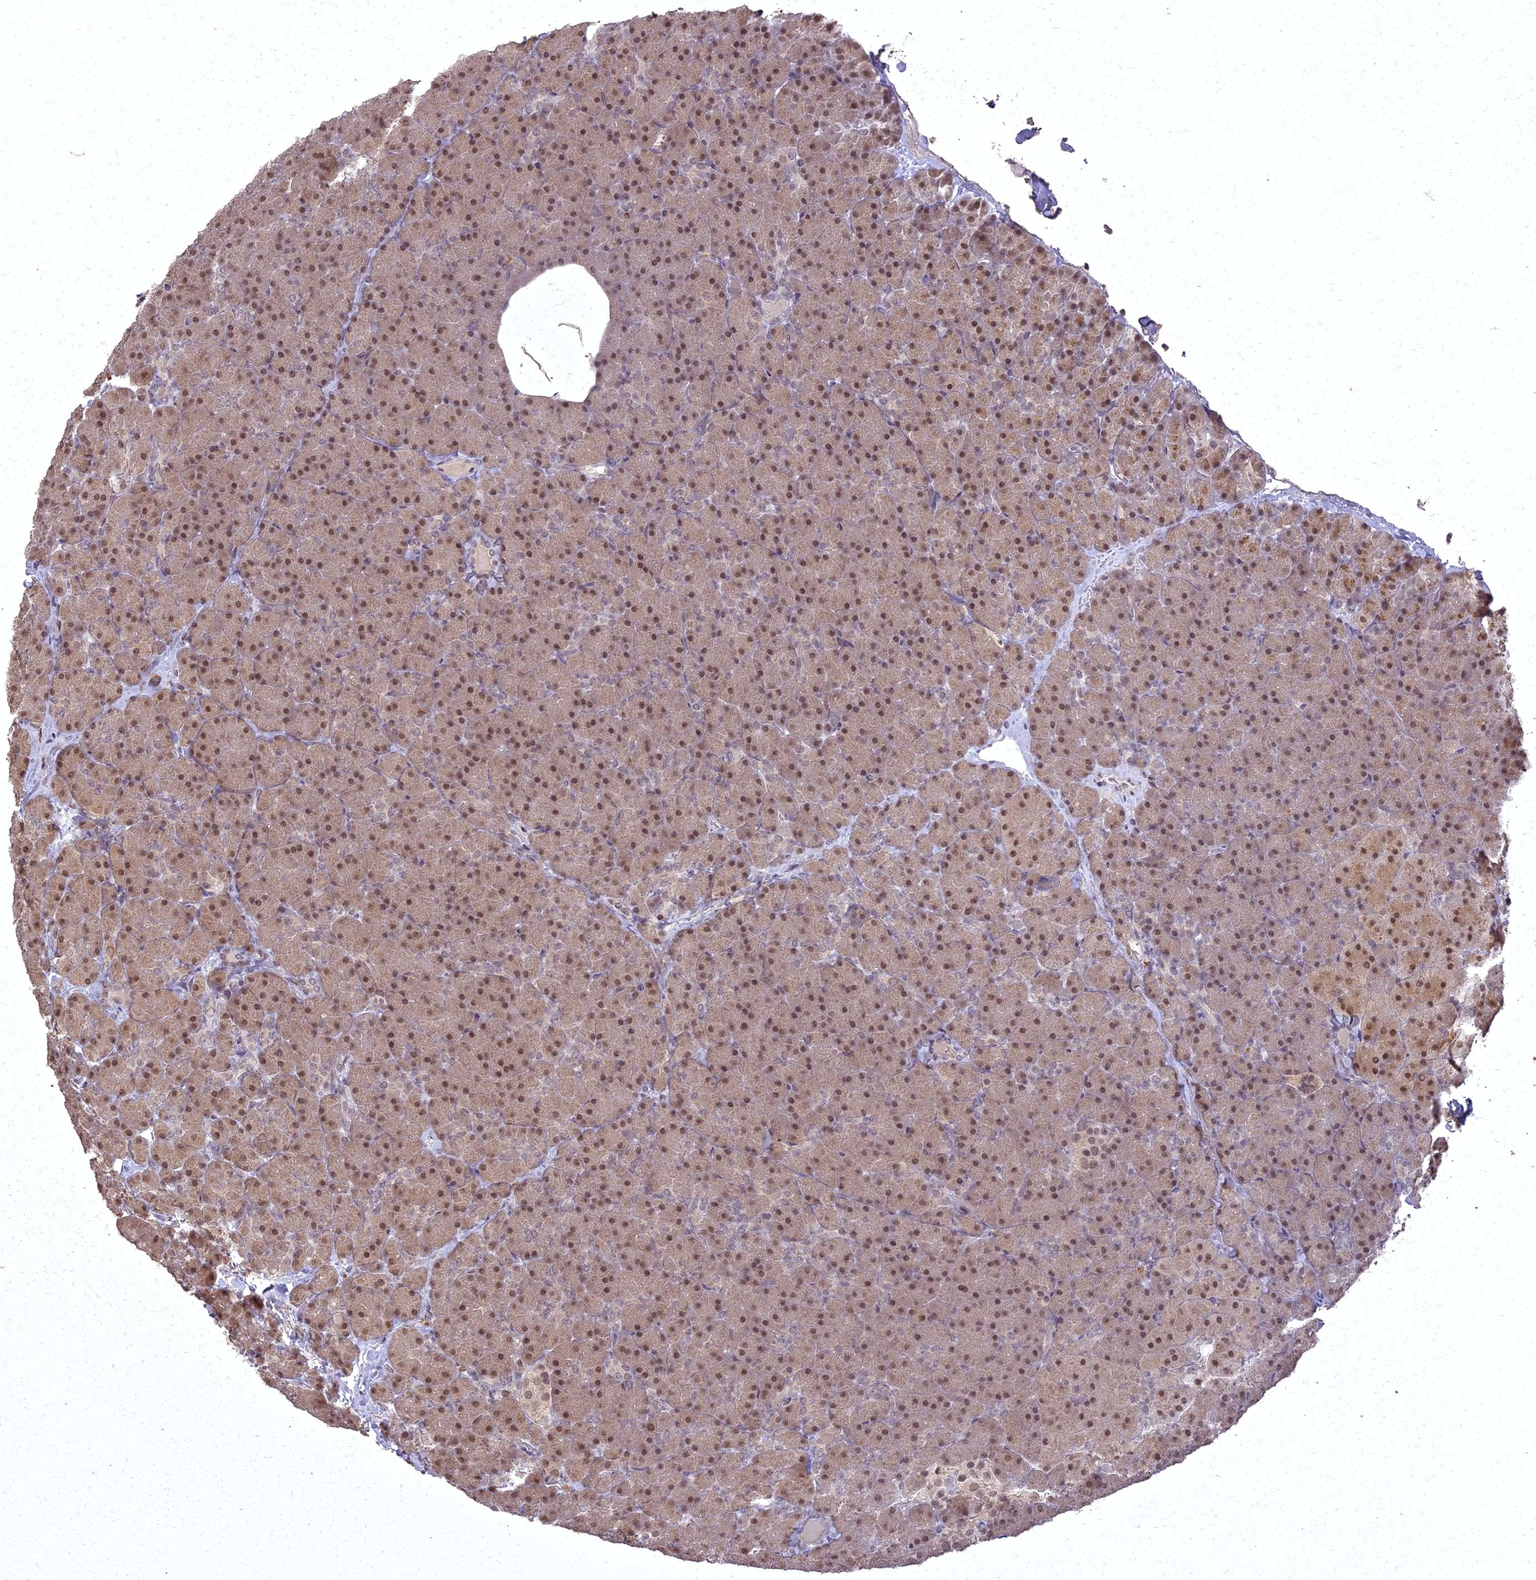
{"staining": {"intensity": "moderate", "quantity": ">75%", "location": "cytoplasmic/membranous,nuclear"}, "tissue": "pancreas", "cell_type": "Exocrine glandular cells", "image_type": "normal", "snomed": [{"axis": "morphology", "description": "Normal tissue, NOS"}, {"axis": "topography", "description": "Pancreas"}], "caption": "Immunohistochemical staining of benign human pancreas exhibits medium levels of moderate cytoplasmic/membranous,nuclear staining in about >75% of exocrine glandular cells.", "gene": "ING5", "patient": {"sex": "male", "age": 36}}